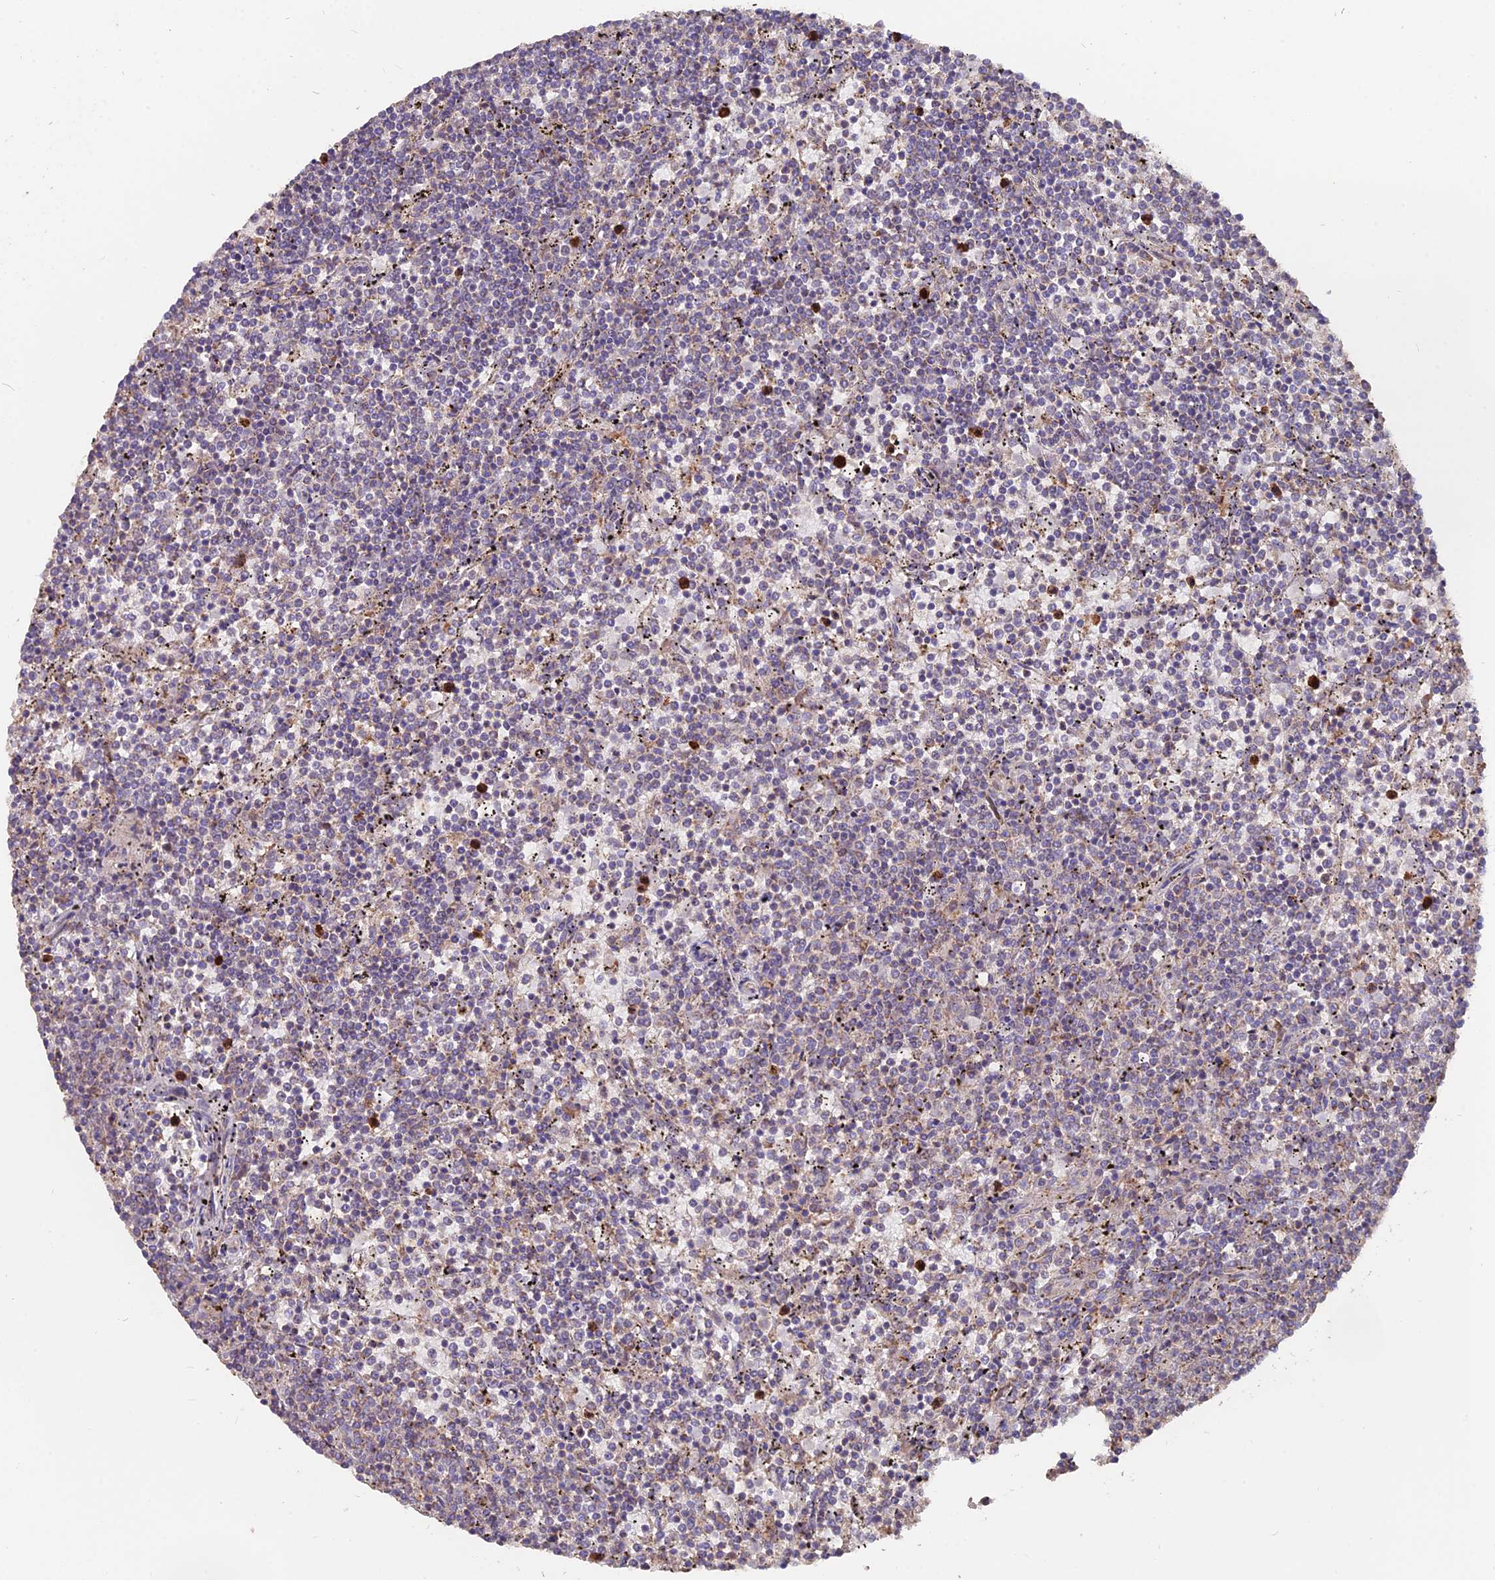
{"staining": {"intensity": "negative", "quantity": "none", "location": "none"}, "tissue": "lymphoma", "cell_type": "Tumor cells", "image_type": "cancer", "snomed": [{"axis": "morphology", "description": "Malignant lymphoma, non-Hodgkin's type, Low grade"}, {"axis": "topography", "description": "Spleen"}], "caption": "Immunohistochemistry (IHC) histopathology image of human lymphoma stained for a protein (brown), which reveals no staining in tumor cells.", "gene": "IFT22", "patient": {"sex": "female", "age": 50}}